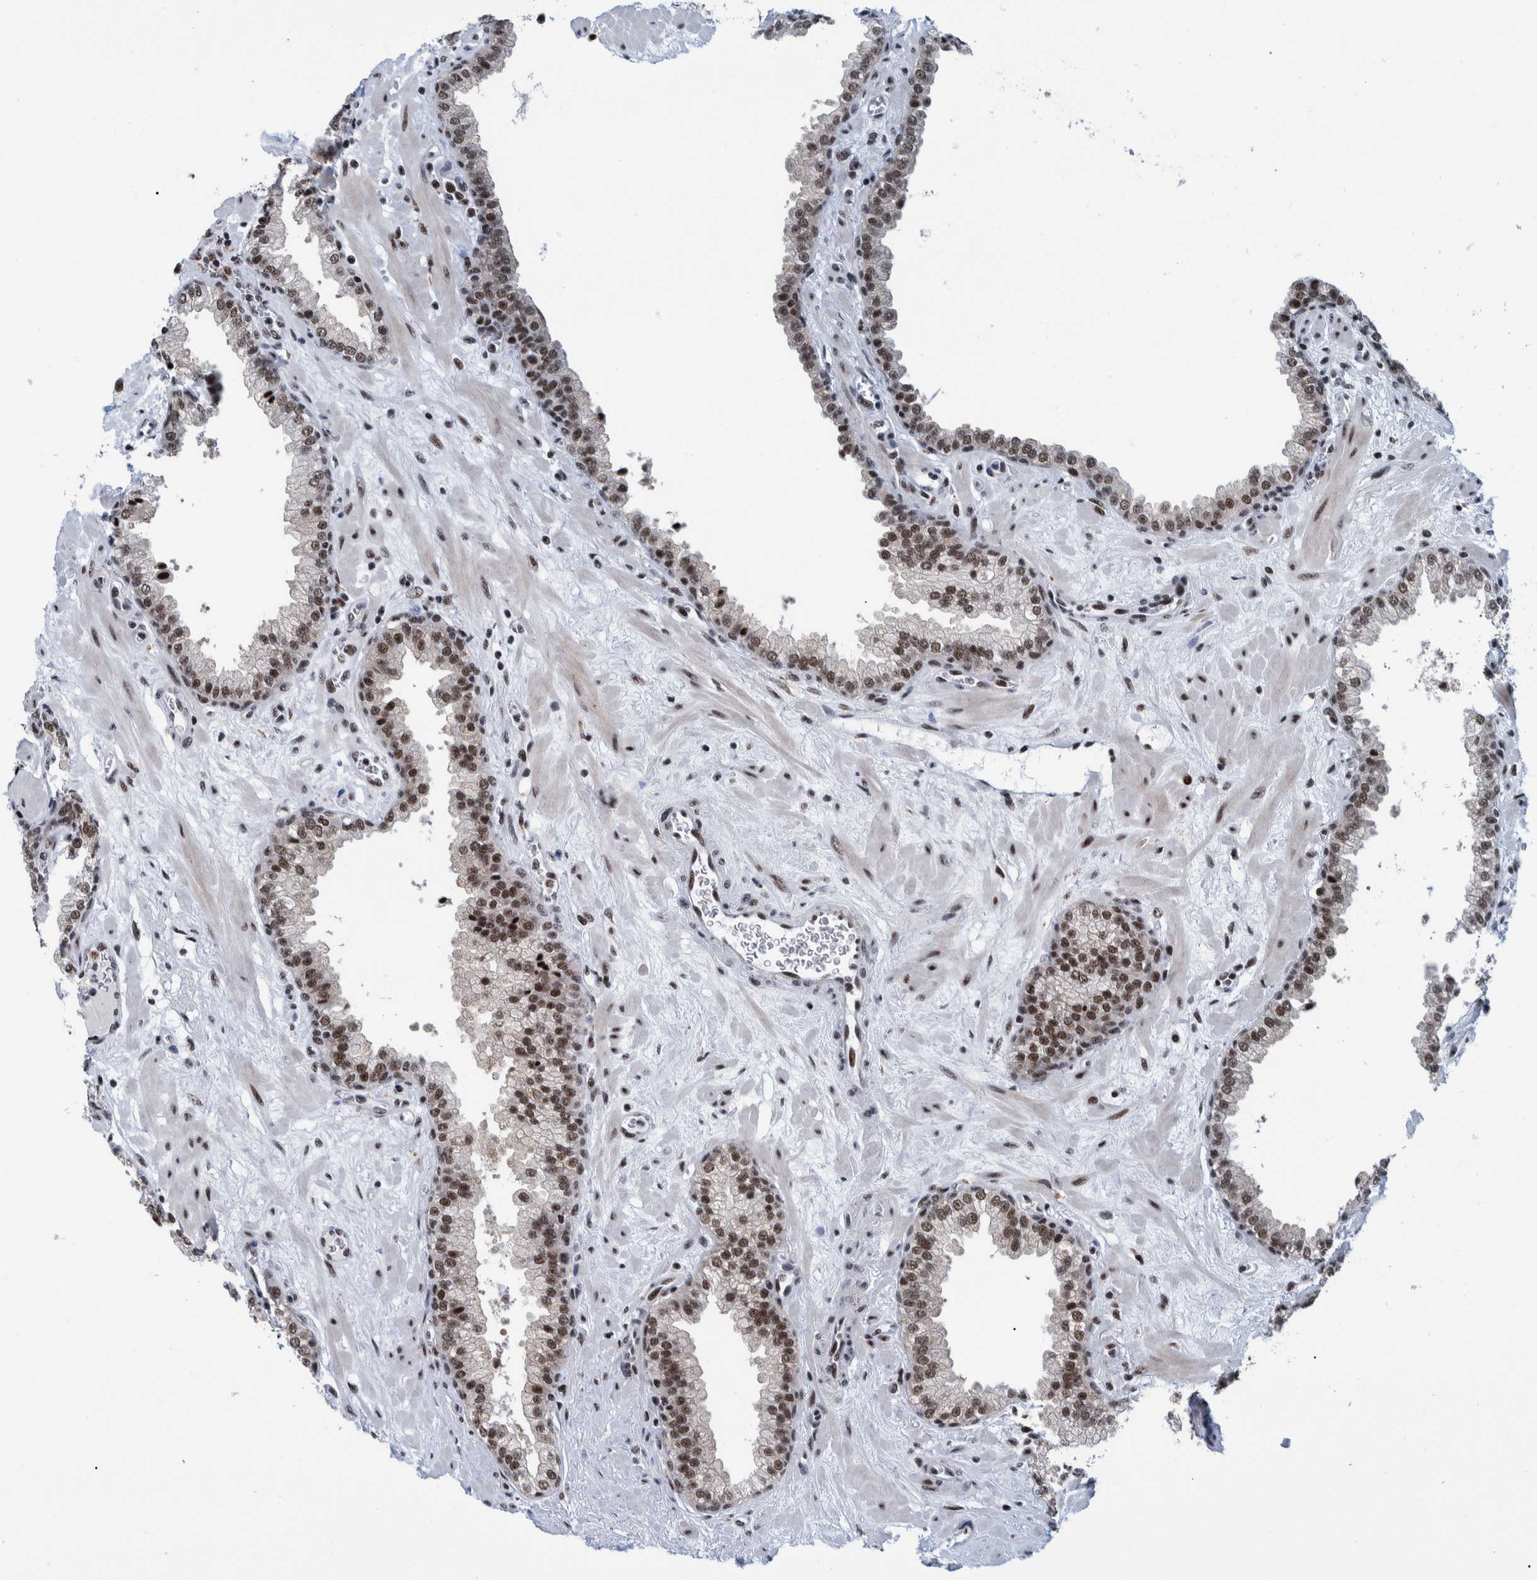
{"staining": {"intensity": "moderate", "quantity": ">75%", "location": "nuclear"}, "tissue": "prostate", "cell_type": "Glandular cells", "image_type": "normal", "snomed": [{"axis": "morphology", "description": "Normal tissue, NOS"}, {"axis": "morphology", "description": "Urothelial carcinoma, Low grade"}, {"axis": "topography", "description": "Urinary bladder"}, {"axis": "topography", "description": "Prostate"}], "caption": "Immunohistochemical staining of normal human prostate exhibits >75% levels of moderate nuclear protein staining in about >75% of glandular cells. Immunohistochemistry (ihc) stains the protein in brown and the nuclei are stained blue.", "gene": "EFTUD2", "patient": {"sex": "male", "age": 60}}